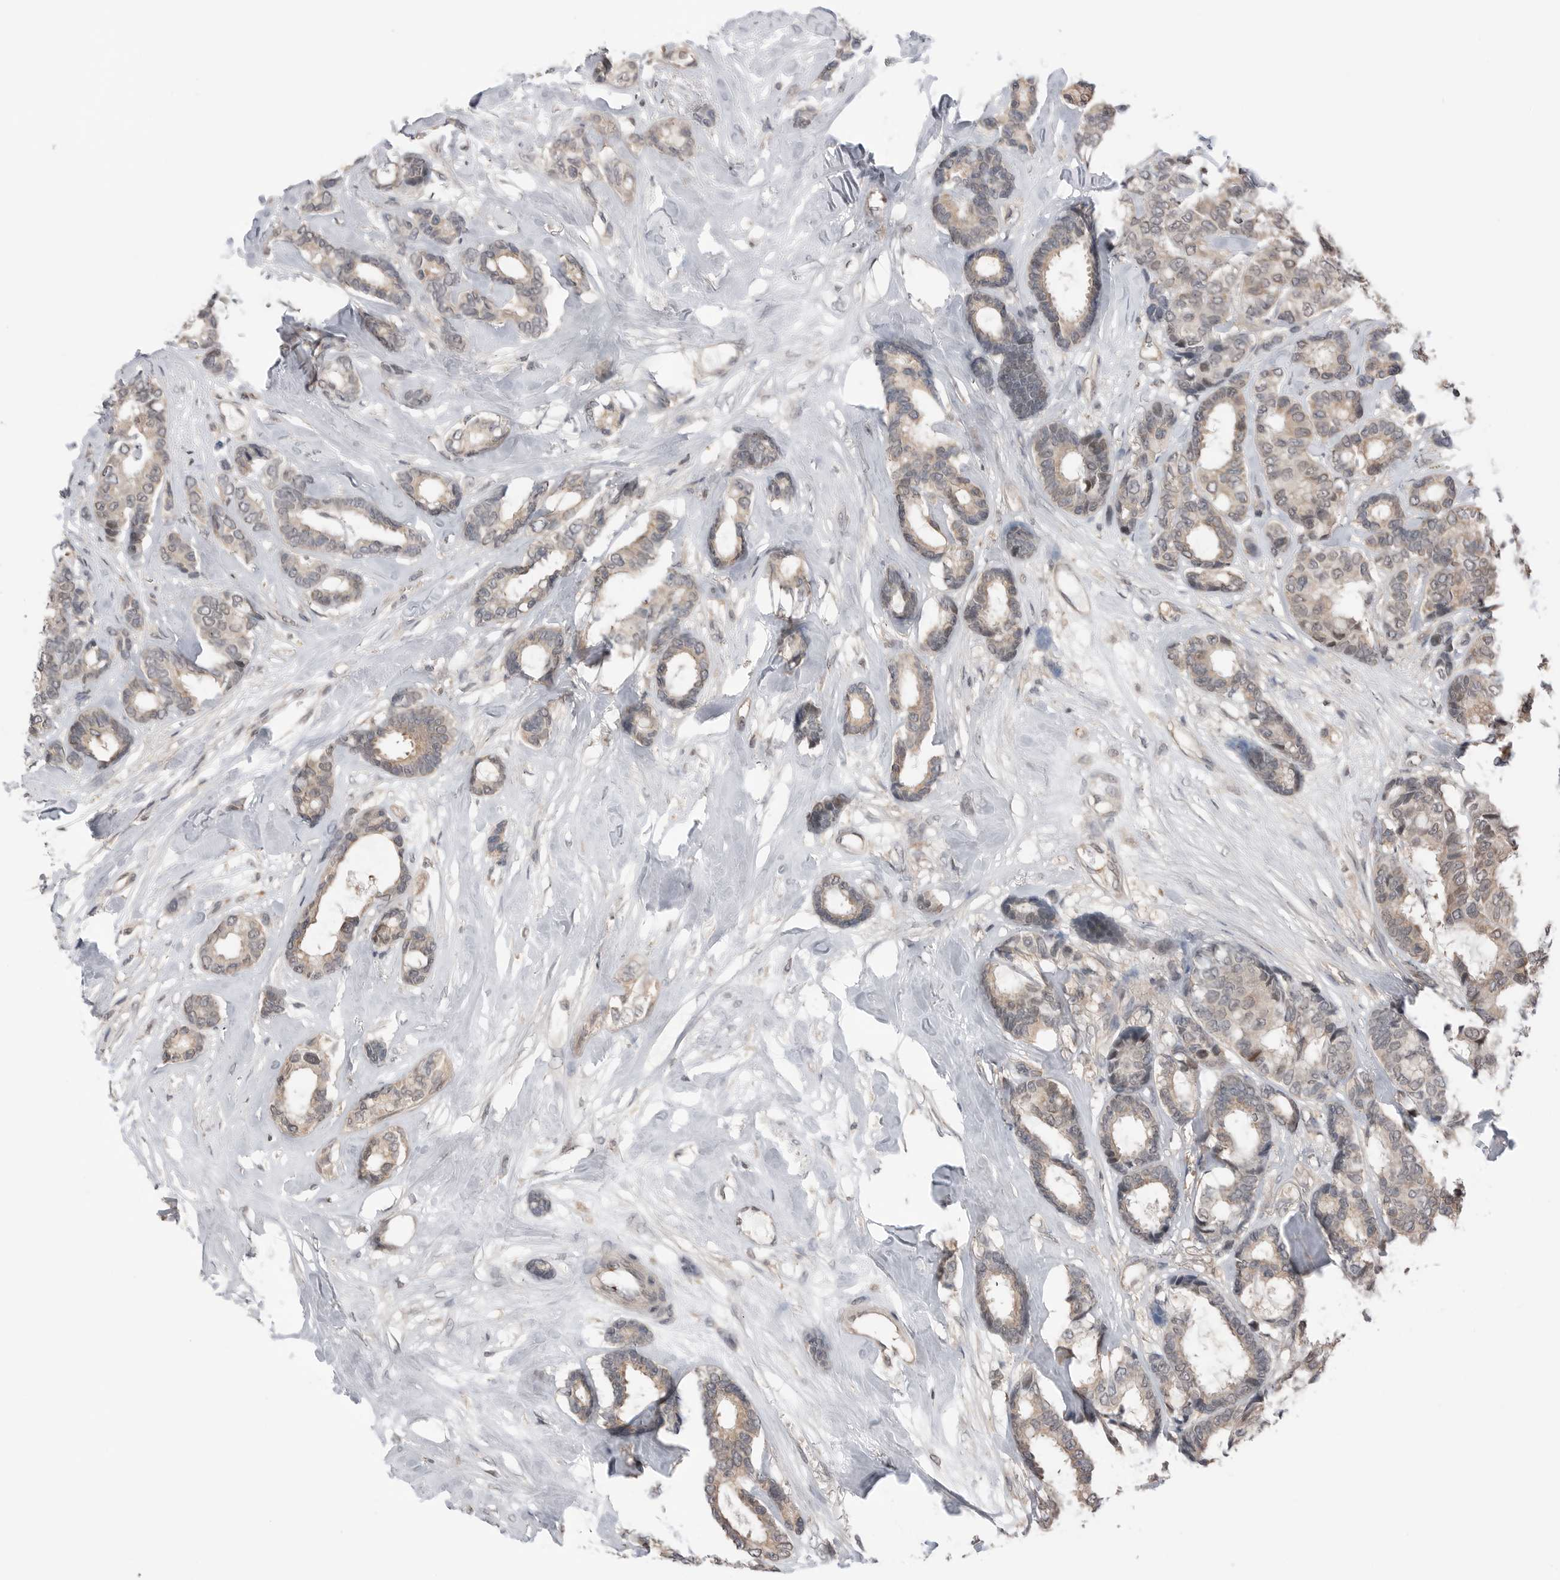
{"staining": {"intensity": "weak", "quantity": "<25%", "location": "cytoplasmic/membranous"}, "tissue": "breast cancer", "cell_type": "Tumor cells", "image_type": "cancer", "snomed": [{"axis": "morphology", "description": "Duct carcinoma"}, {"axis": "topography", "description": "Breast"}], "caption": "There is no significant positivity in tumor cells of breast cancer (invasive ductal carcinoma).", "gene": "PEAK1", "patient": {"sex": "female", "age": 87}}